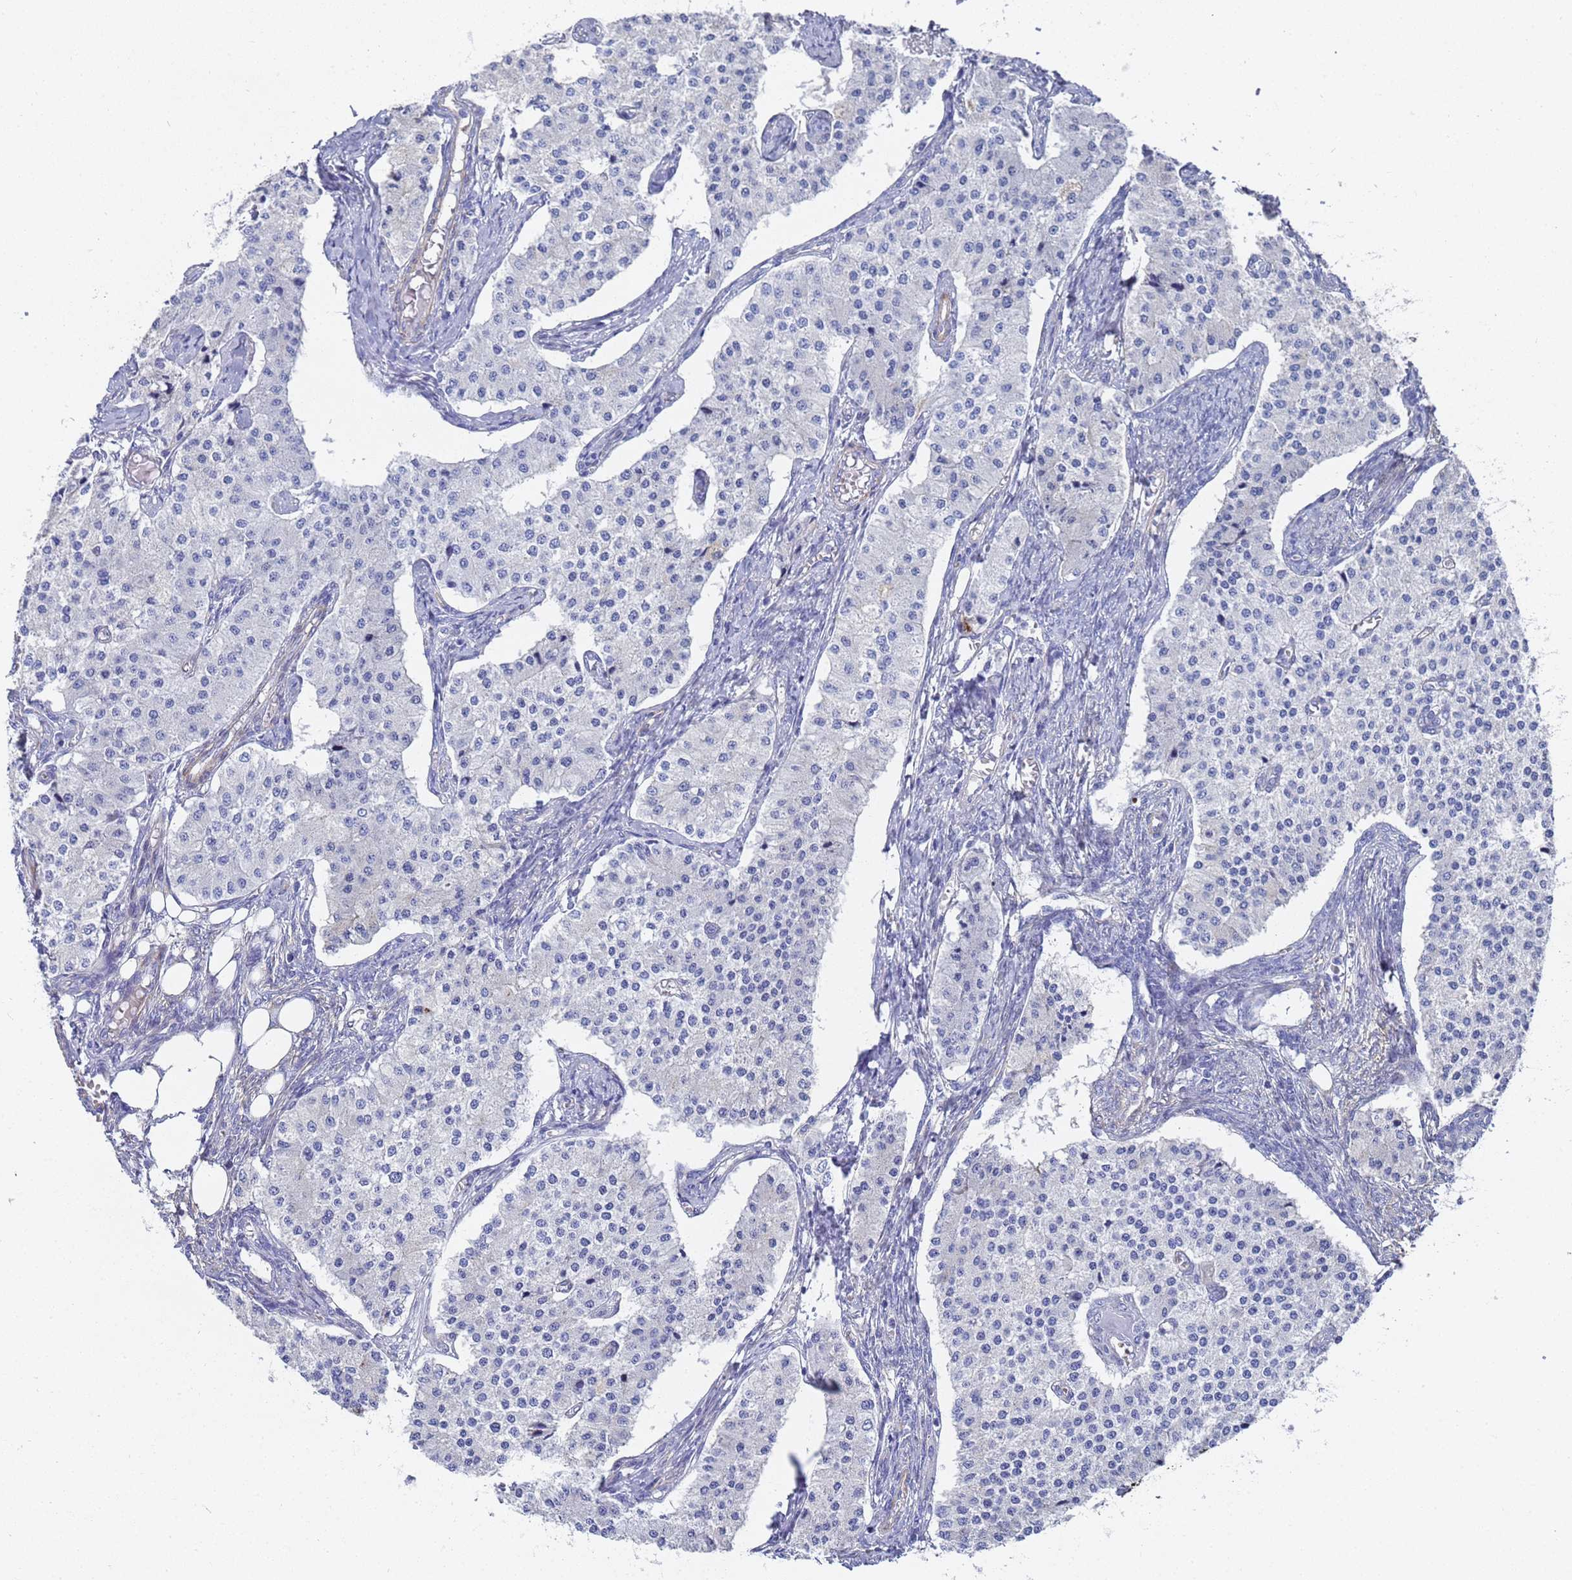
{"staining": {"intensity": "negative", "quantity": "none", "location": "none"}, "tissue": "carcinoid", "cell_type": "Tumor cells", "image_type": "cancer", "snomed": [{"axis": "morphology", "description": "Carcinoid, malignant, NOS"}, {"axis": "topography", "description": "Colon"}], "caption": "Immunohistochemistry of malignant carcinoid demonstrates no positivity in tumor cells.", "gene": "TUBB1", "patient": {"sex": "female", "age": 52}}